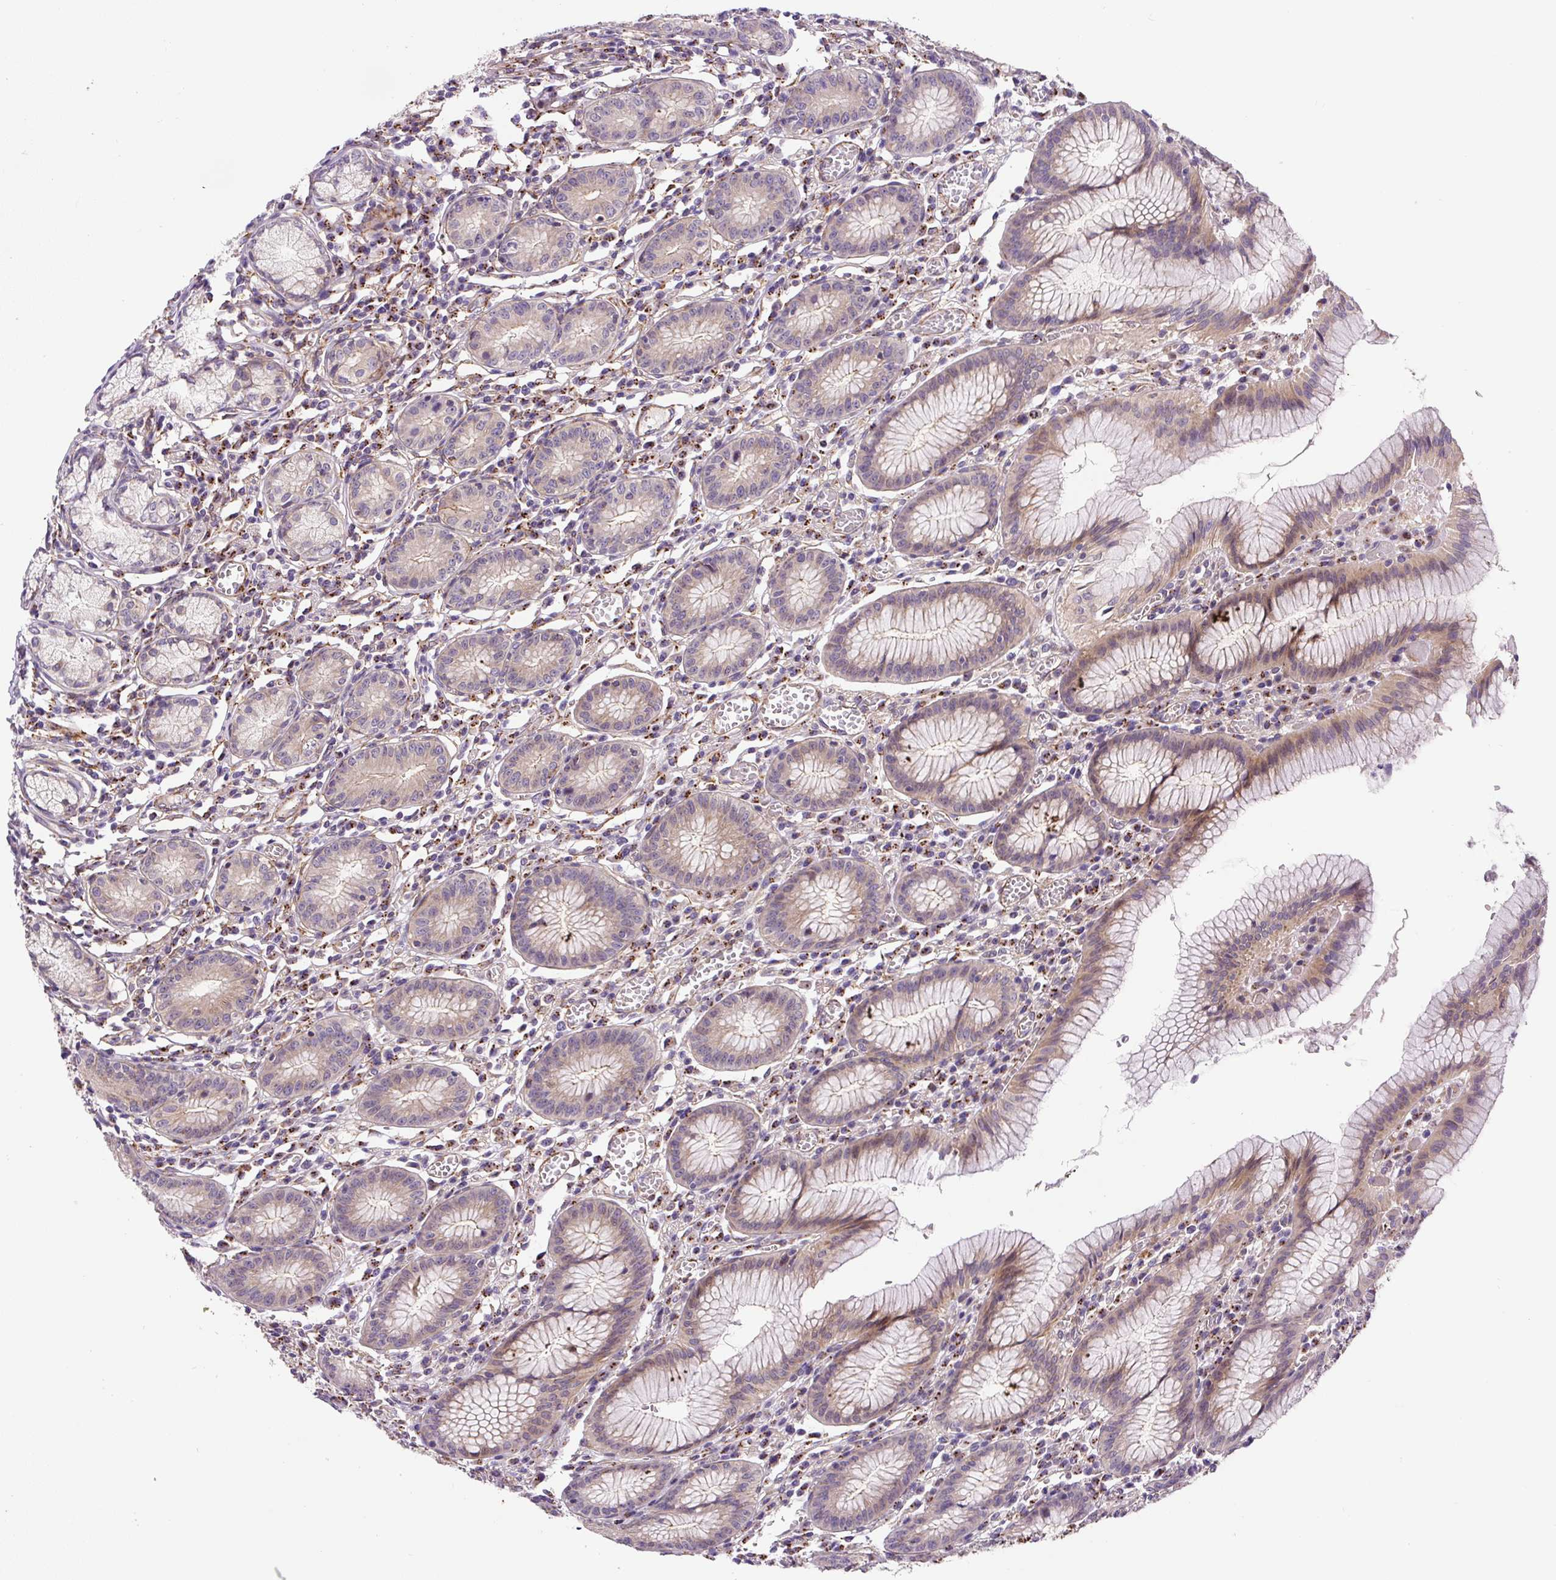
{"staining": {"intensity": "moderate", "quantity": "25%-75%", "location": "cytoplasmic/membranous"}, "tissue": "stomach", "cell_type": "Glandular cells", "image_type": "normal", "snomed": [{"axis": "morphology", "description": "Normal tissue, NOS"}, {"axis": "topography", "description": "Stomach"}], "caption": "Immunohistochemical staining of normal human stomach exhibits moderate cytoplasmic/membranous protein staining in approximately 25%-75% of glandular cells. The protein of interest is stained brown, and the nuclei are stained in blue (DAB IHC with brightfield microscopy, high magnification).", "gene": "RNF170", "patient": {"sex": "male", "age": 55}}